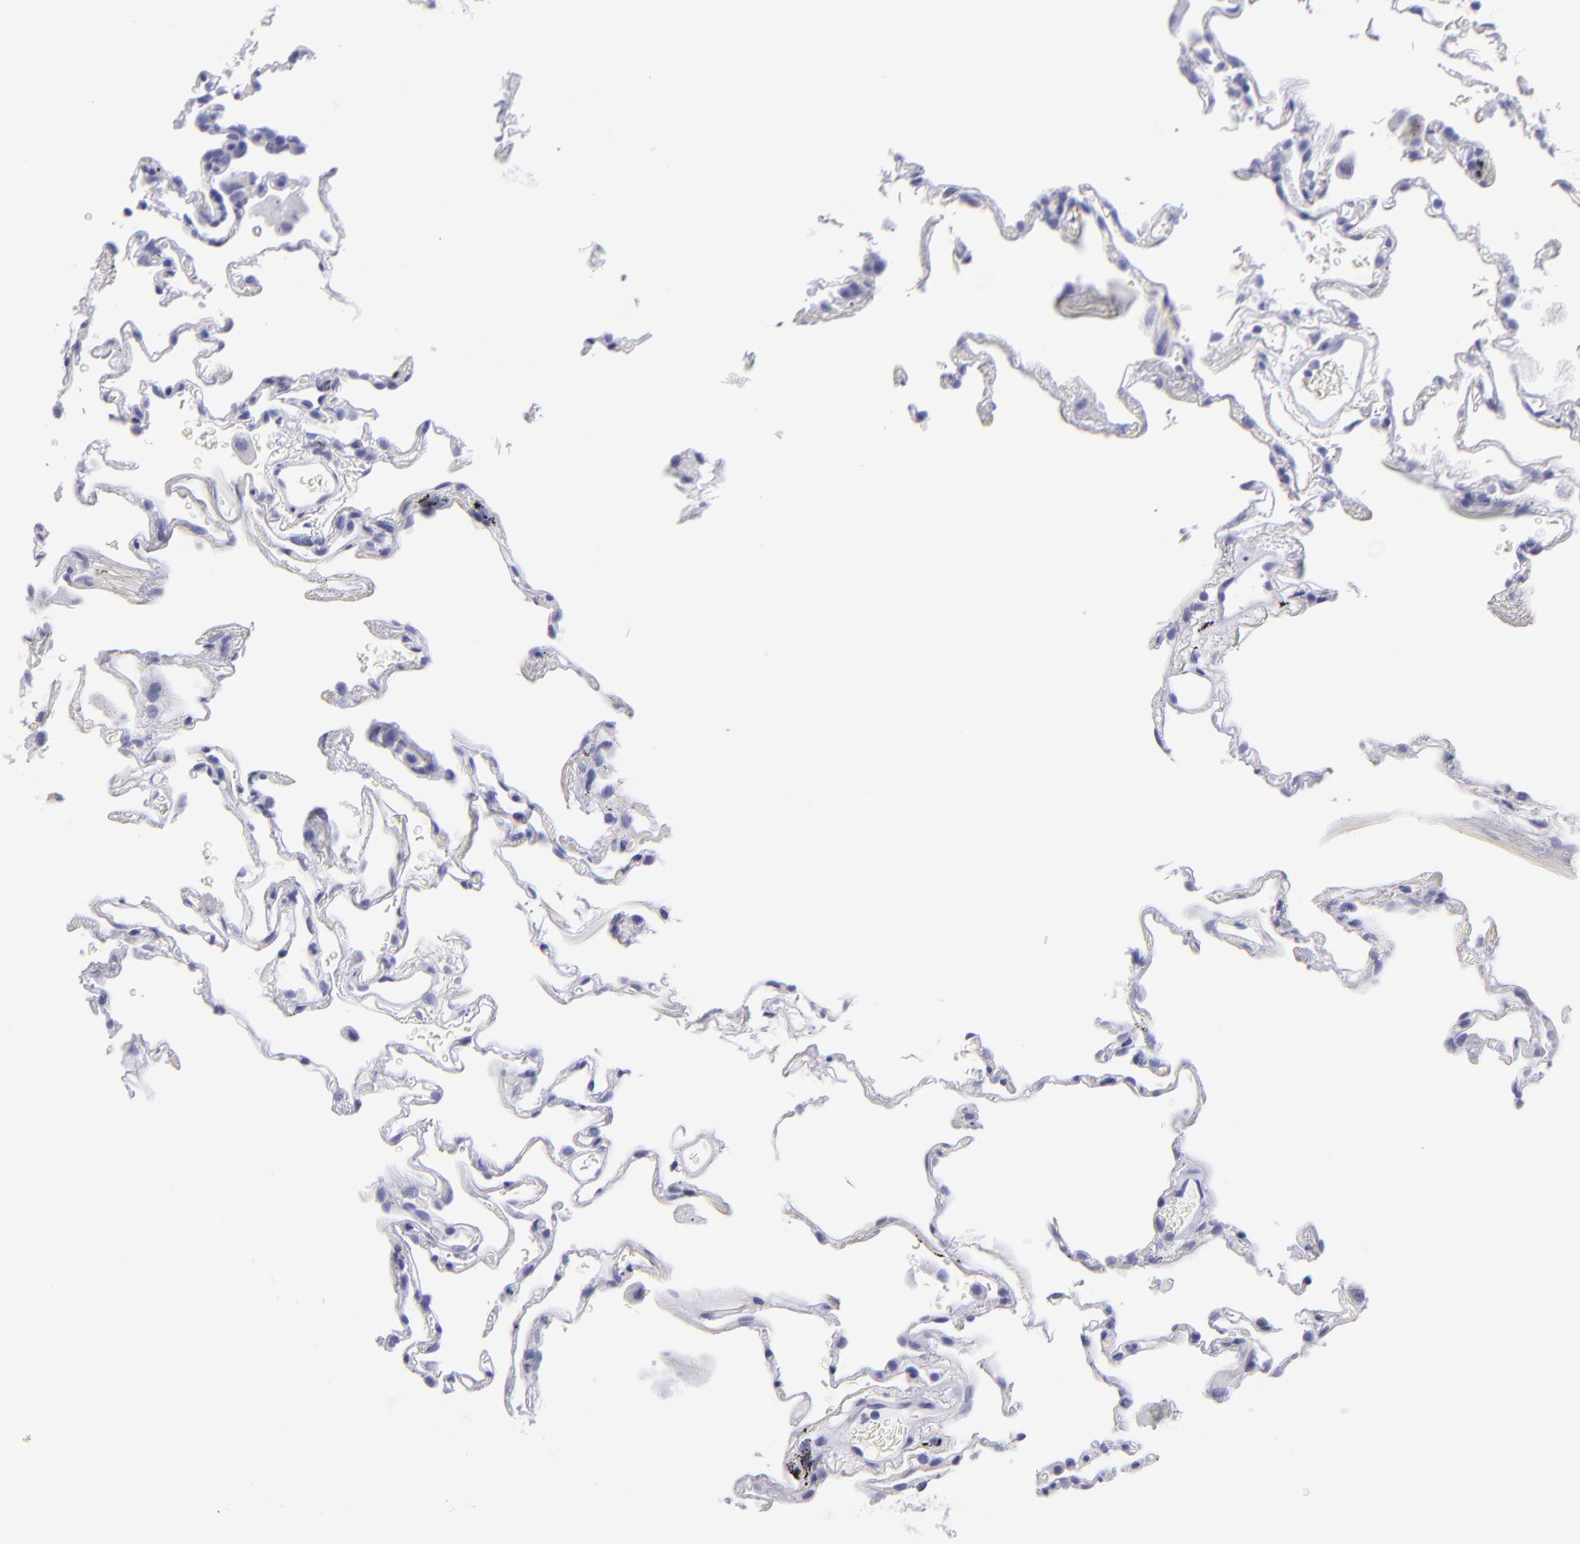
{"staining": {"intensity": "negative", "quantity": "none", "location": "none"}, "tissue": "lung", "cell_type": "Alveolar cells", "image_type": "normal", "snomed": [{"axis": "morphology", "description": "Normal tissue, NOS"}, {"axis": "morphology", "description": "Inflammation, NOS"}, {"axis": "topography", "description": "Lung"}], "caption": "Lung was stained to show a protein in brown. There is no significant staining in alveolar cells. (Brightfield microscopy of DAB immunohistochemistry at high magnification).", "gene": "CNP", "patient": {"sex": "male", "age": 69}}